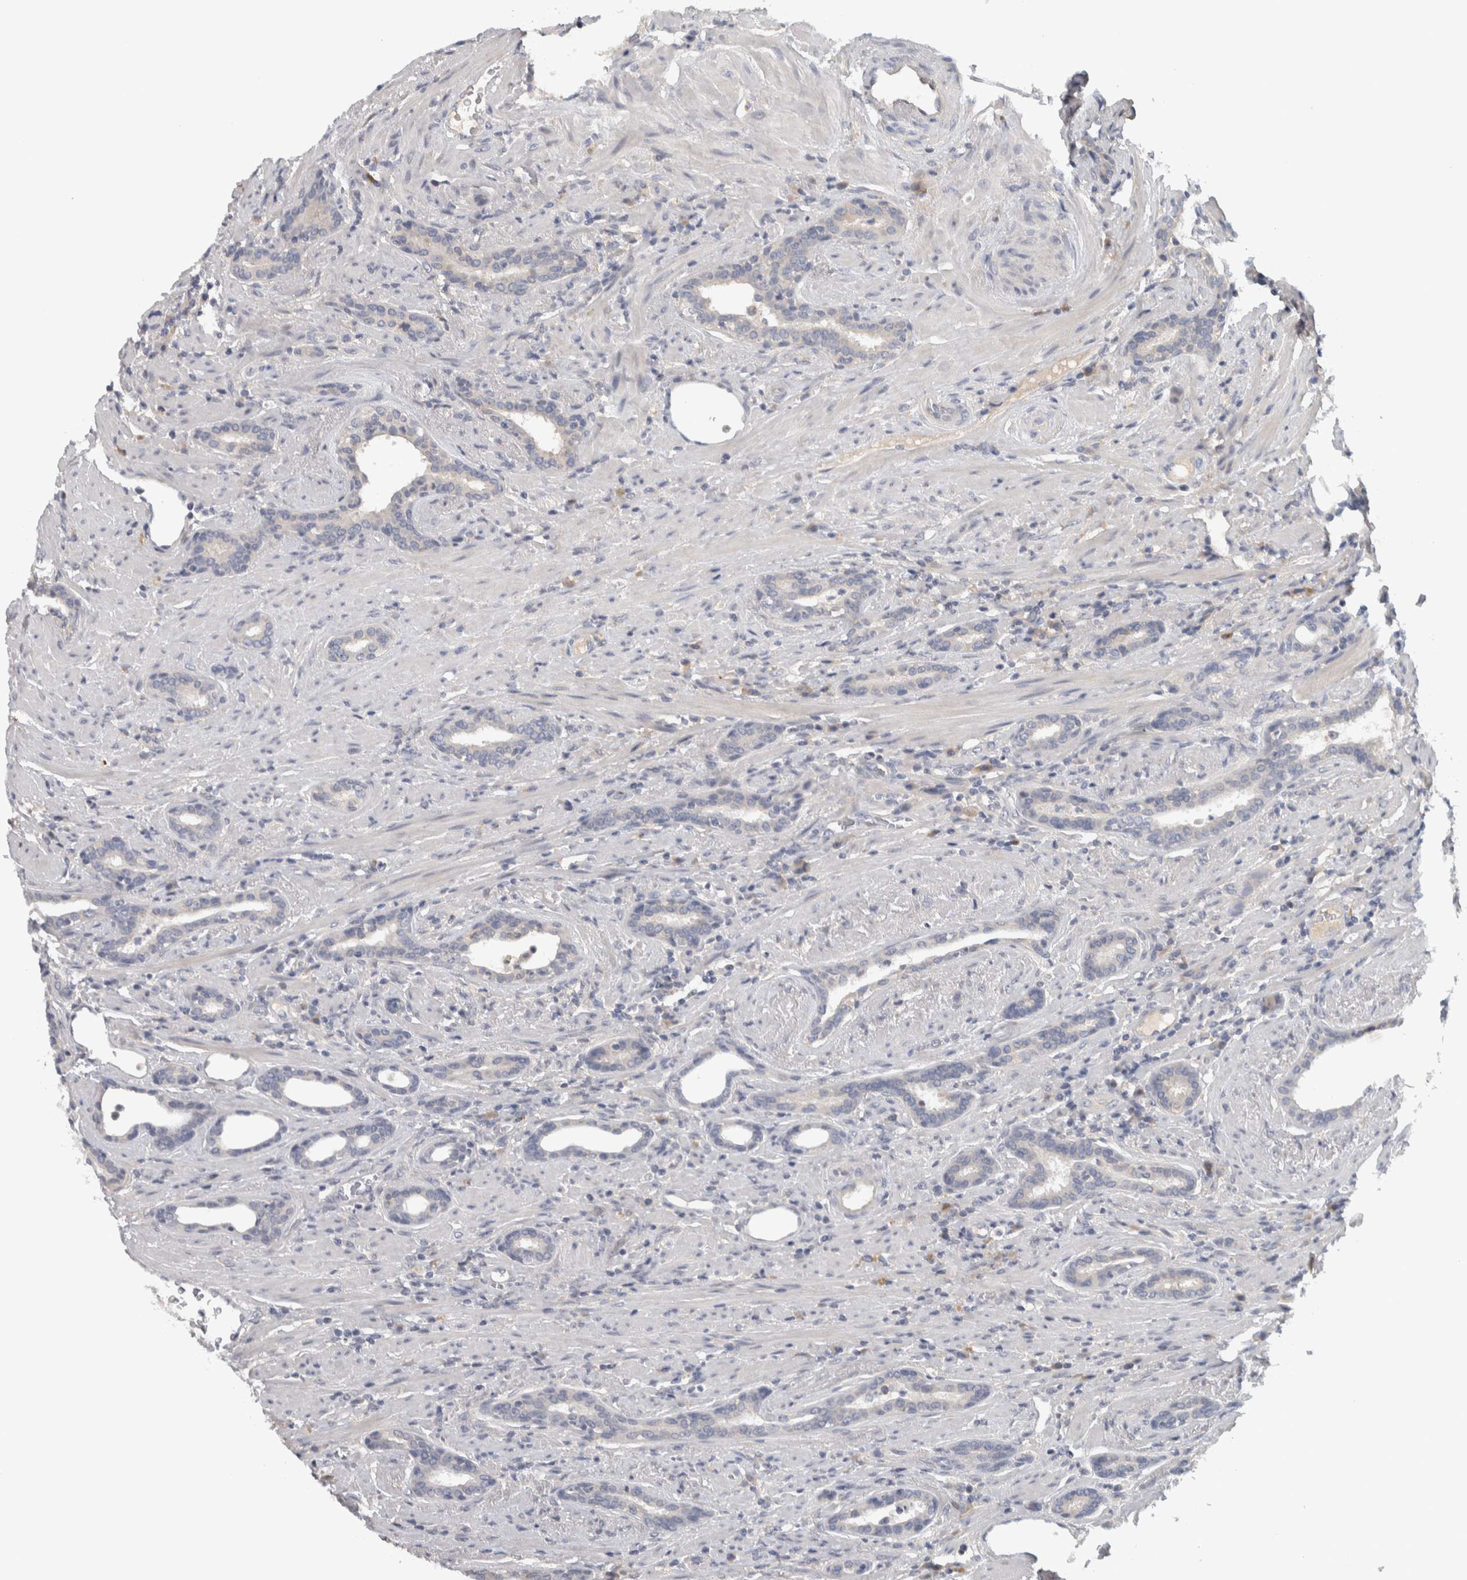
{"staining": {"intensity": "negative", "quantity": "none", "location": "none"}, "tissue": "prostate cancer", "cell_type": "Tumor cells", "image_type": "cancer", "snomed": [{"axis": "morphology", "description": "Adenocarcinoma, High grade"}, {"axis": "topography", "description": "Prostate"}], "caption": "The immunohistochemistry image has no significant expression in tumor cells of adenocarcinoma (high-grade) (prostate) tissue.", "gene": "ADPRM", "patient": {"sex": "male", "age": 71}}